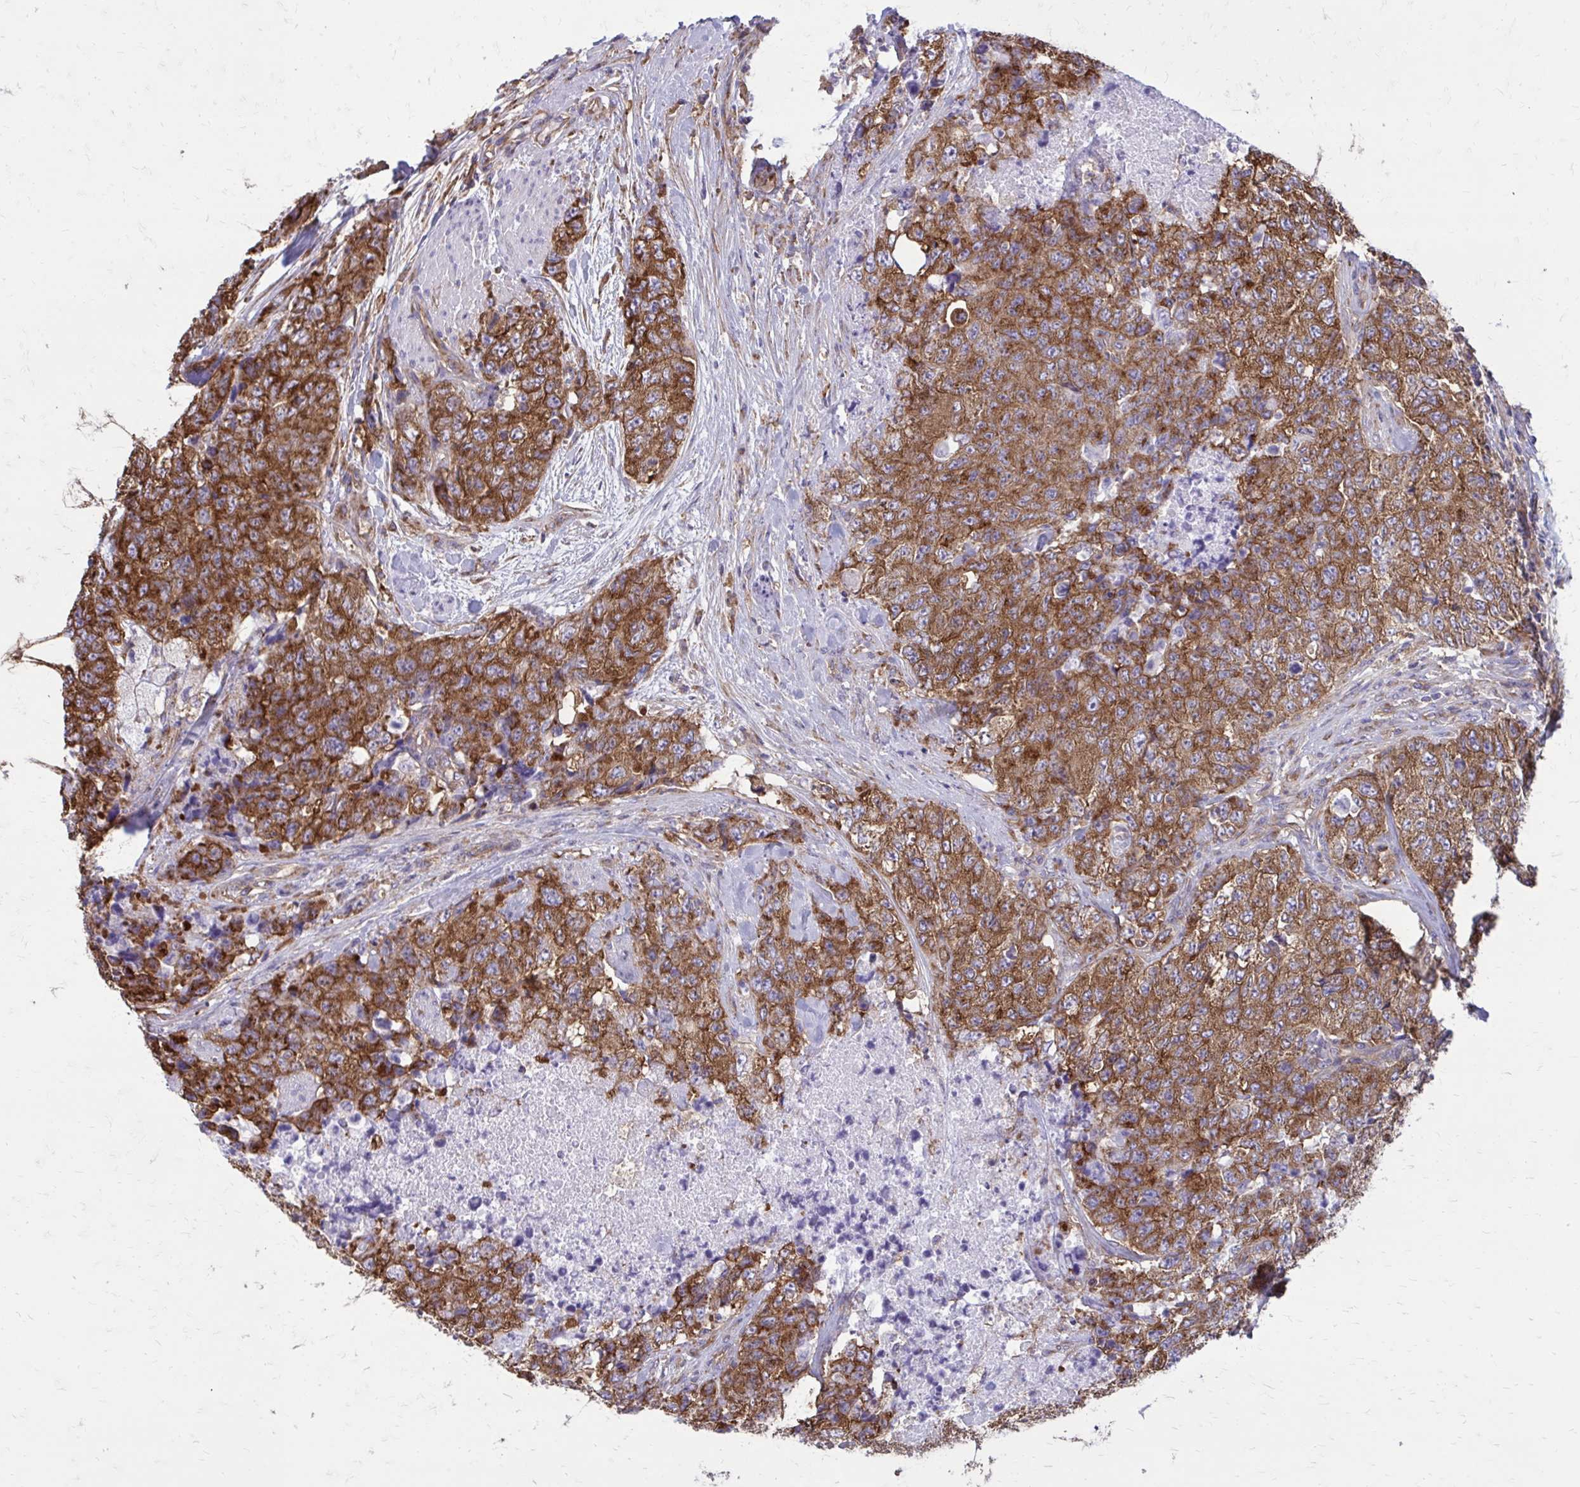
{"staining": {"intensity": "strong", "quantity": ">75%", "location": "cytoplasmic/membranous"}, "tissue": "urothelial cancer", "cell_type": "Tumor cells", "image_type": "cancer", "snomed": [{"axis": "morphology", "description": "Urothelial carcinoma, High grade"}, {"axis": "topography", "description": "Urinary bladder"}], "caption": "A micrograph of high-grade urothelial carcinoma stained for a protein reveals strong cytoplasmic/membranous brown staining in tumor cells.", "gene": "CLTA", "patient": {"sex": "female", "age": 78}}